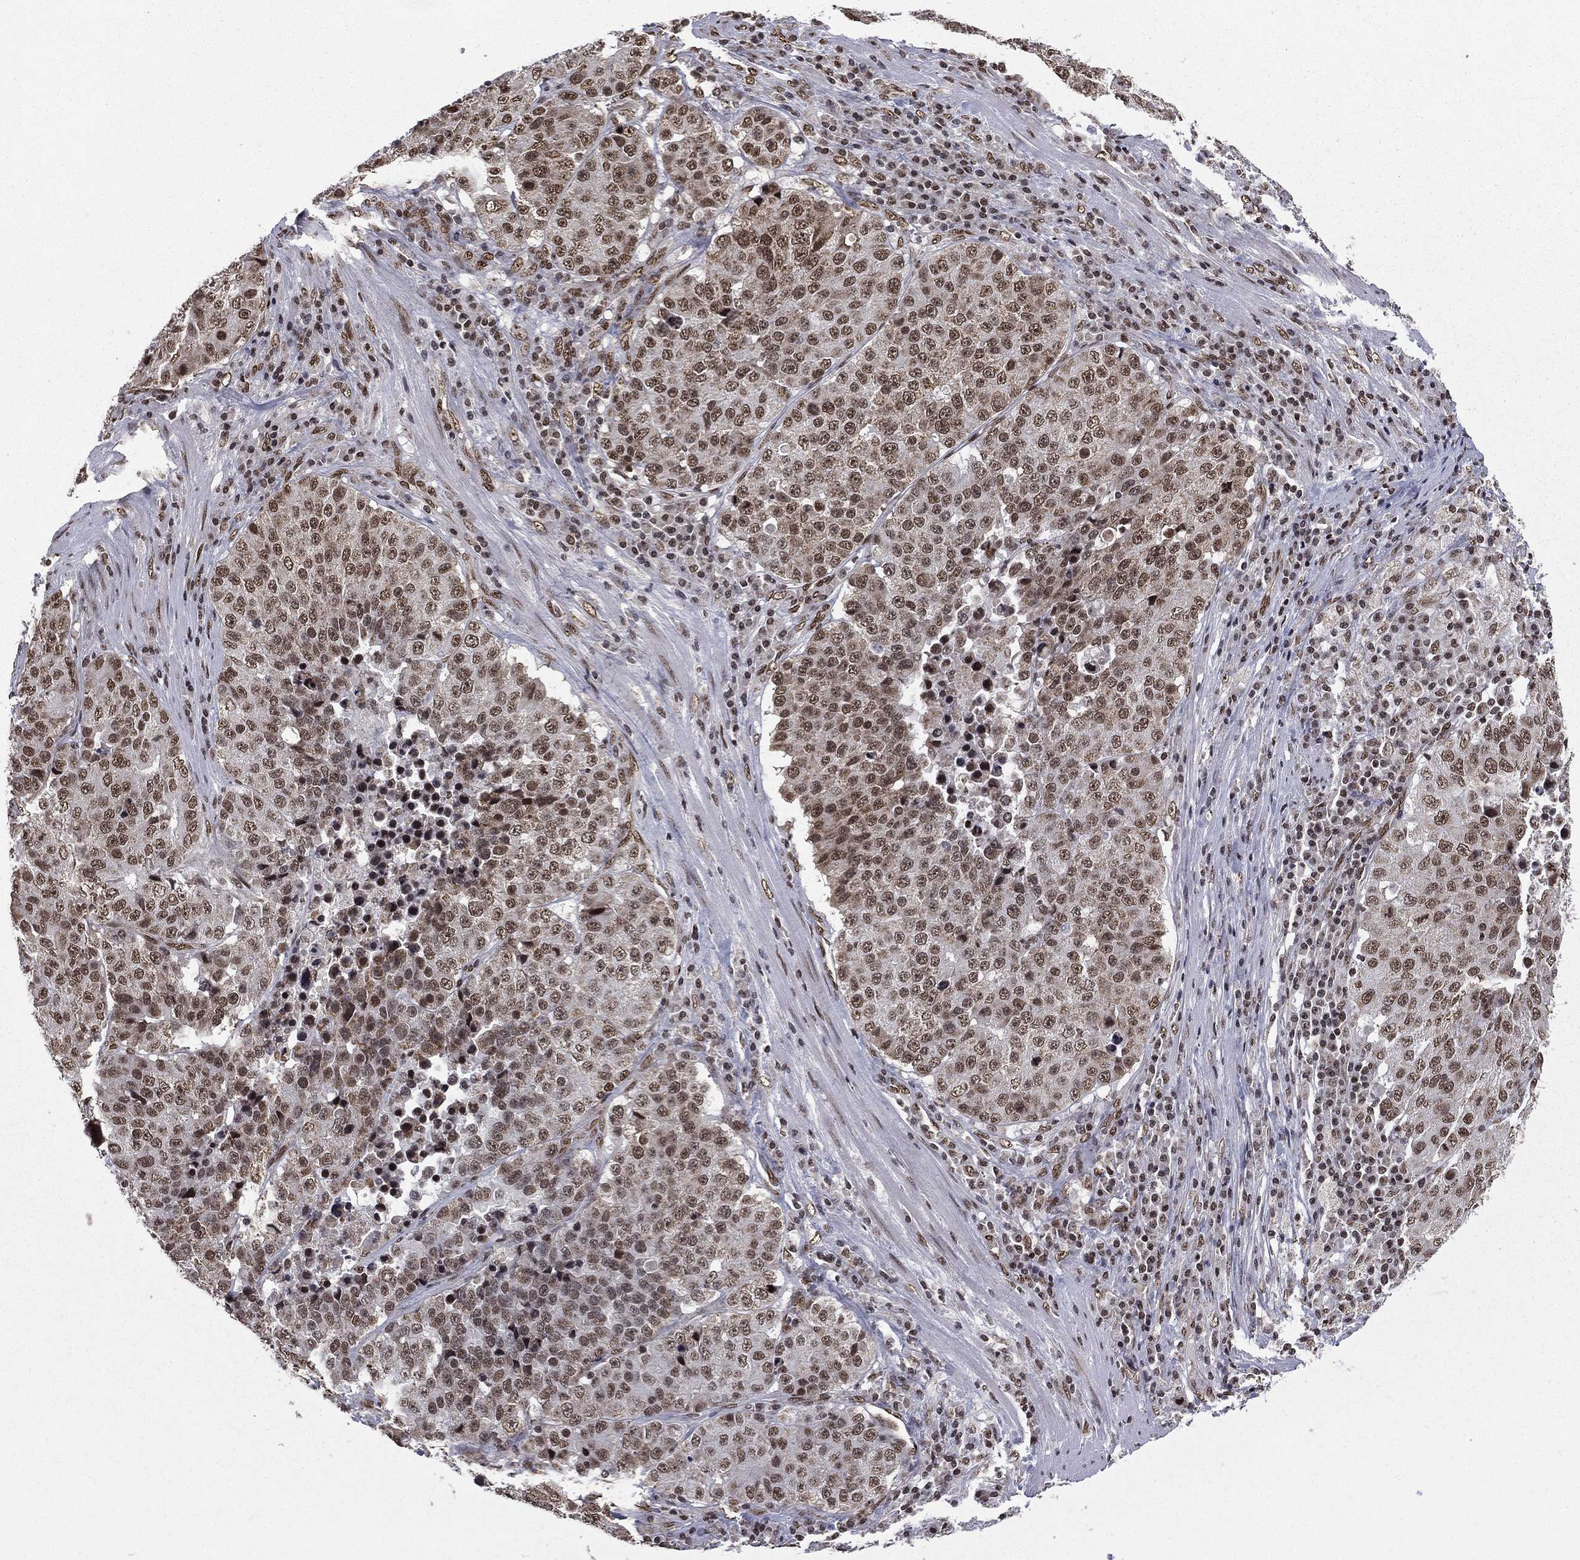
{"staining": {"intensity": "strong", "quantity": ">75%", "location": "nuclear"}, "tissue": "stomach cancer", "cell_type": "Tumor cells", "image_type": "cancer", "snomed": [{"axis": "morphology", "description": "Adenocarcinoma, NOS"}, {"axis": "topography", "description": "Stomach"}], "caption": "Immunohistochemistry (IHC) of stomach cancer shows high levels of strong nuclear positivity in about >75% of tumor cells.", "gene": "C5orf24", "patient": {"sex": "male", "age": 71}}